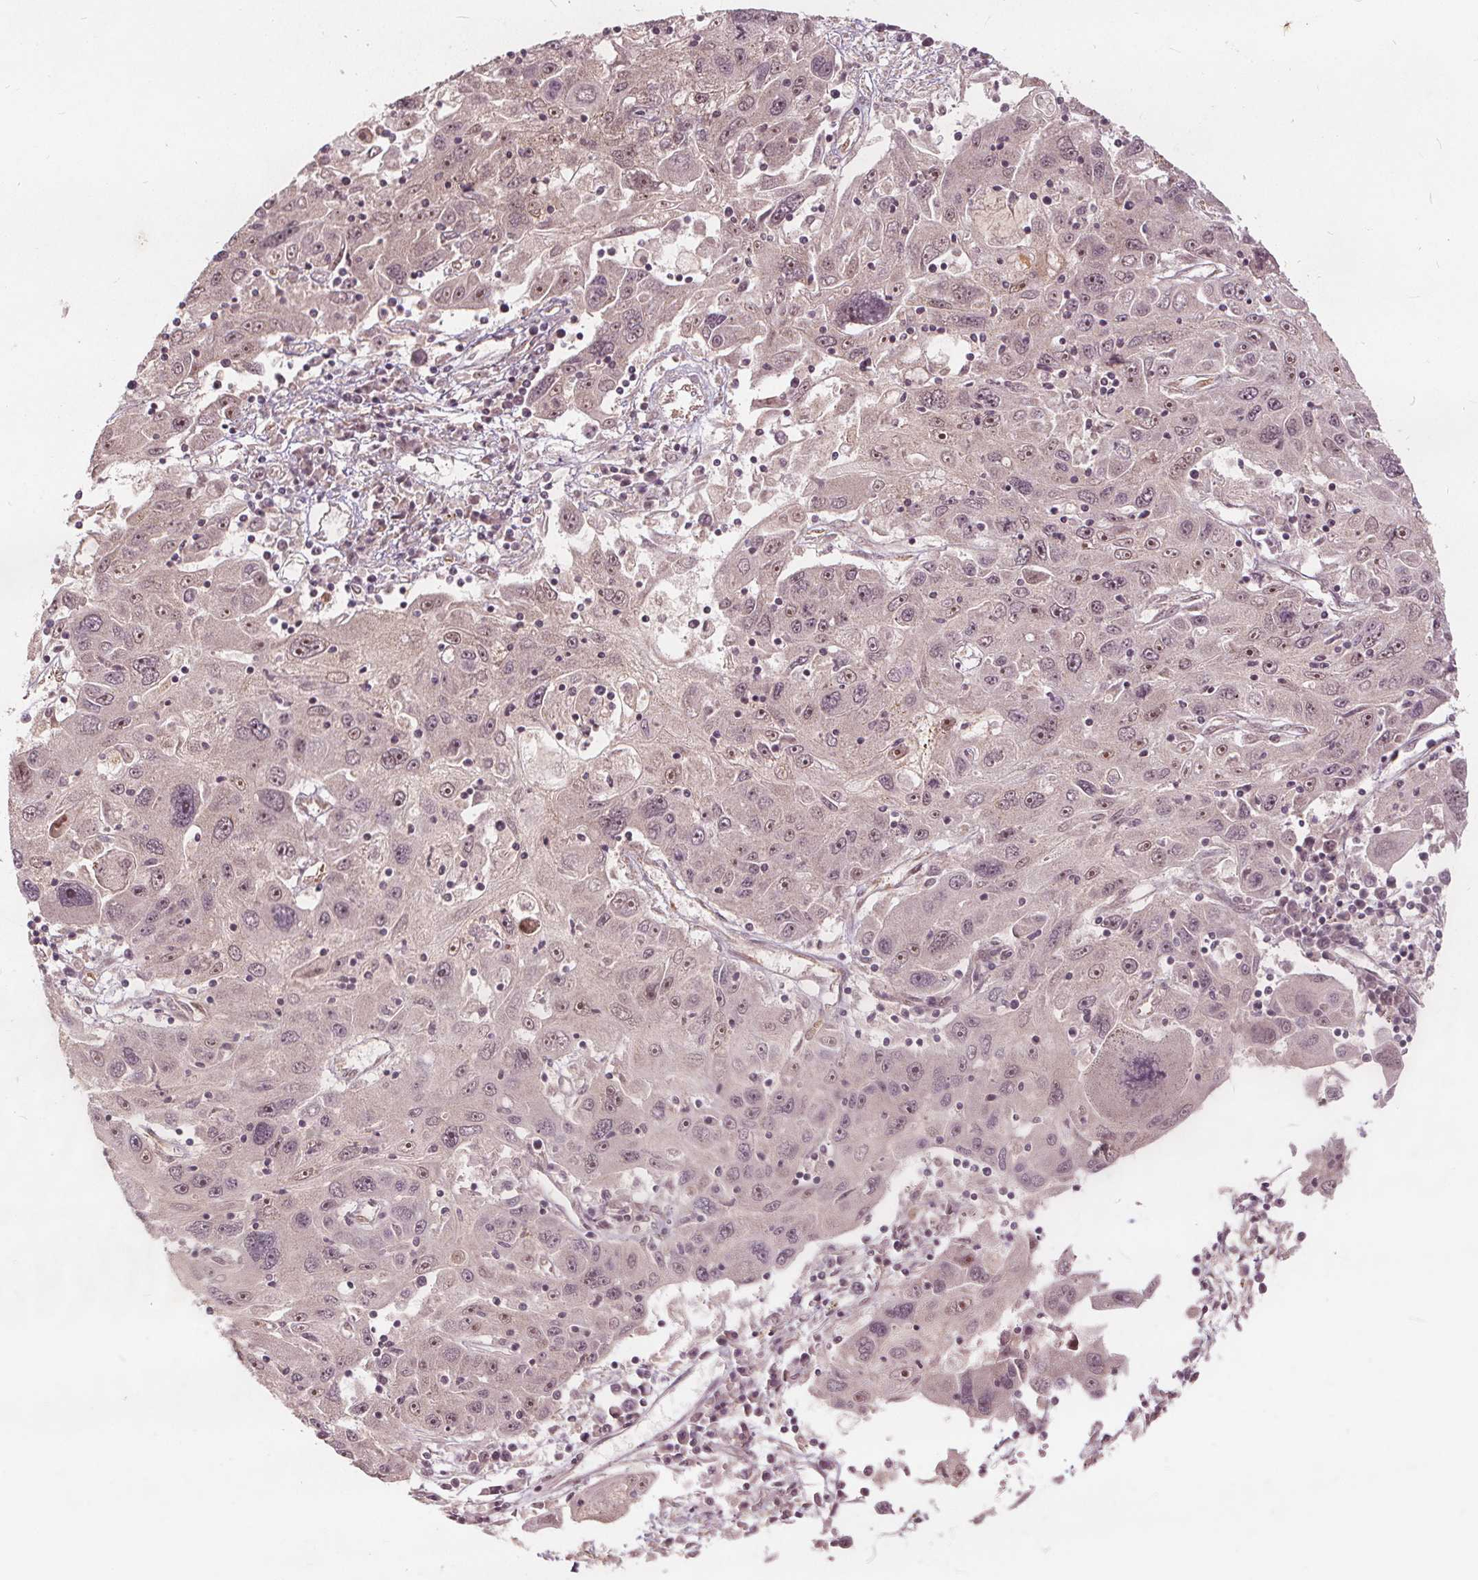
{"staining": {"intensity": "negative", "quantity": "none", "location": "none"}, "tissue": "stomach cancer", "cell_type": "Tumor cells", "image_type": "cancer", "snomed": [{"axis": "morphology", "description": "Adenocarcinoma, NOS"}, {"axis": "topography", "description": "Stomach"}], "caption": "DAB immunohistochemical staining of adenocarcinoma (stomach) reveals no significant positivity in tumor cells. (DAB immunohistochemistry with hematoxylin counter stain).", "gene": "PPP1CB", "patient": {"sex": "male", "age": 56}}